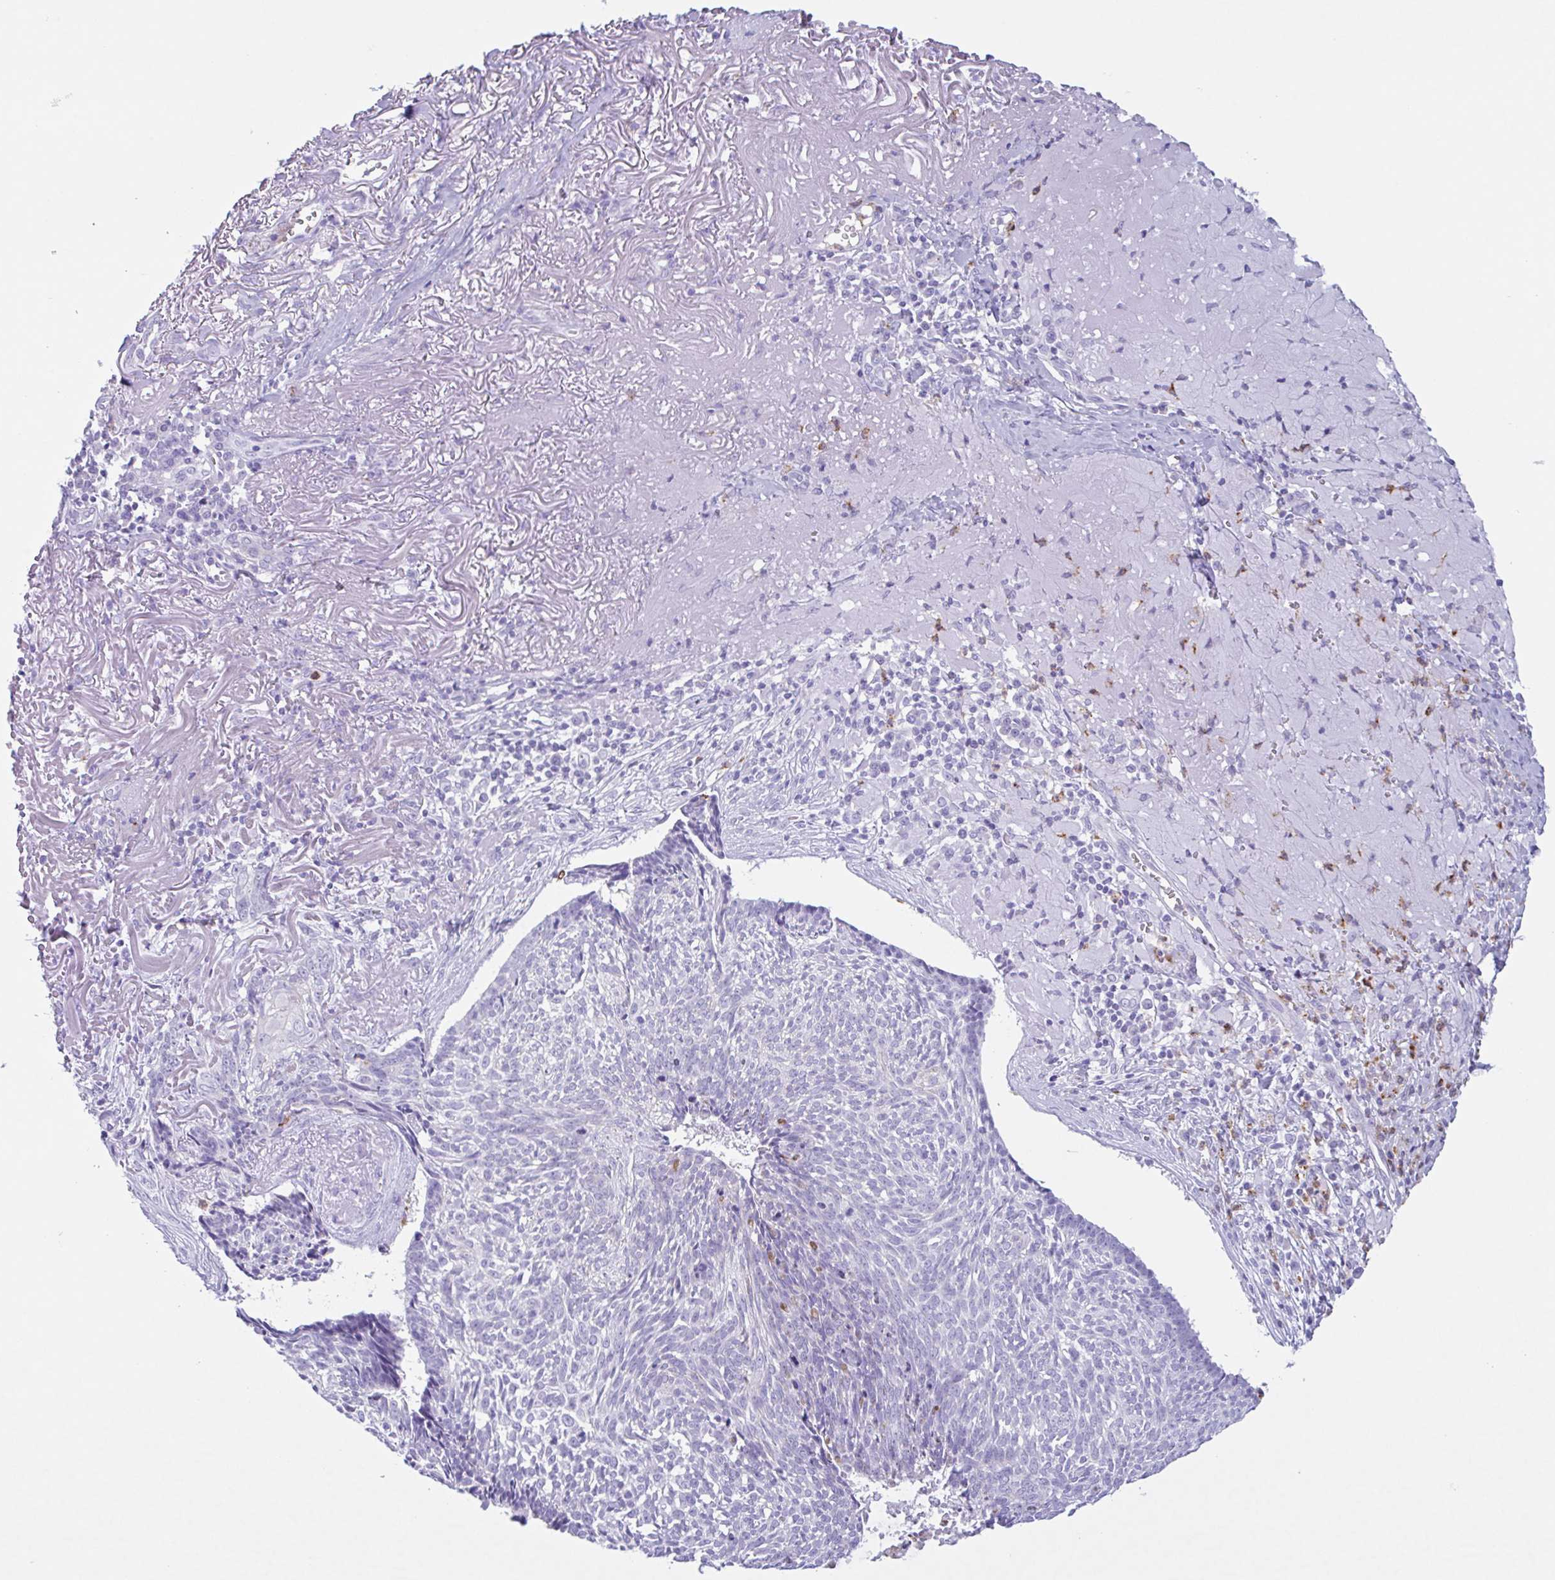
{"staining": {"intensity": "negative", "quantity": "none", "location": "none"}, "tissue": "skin cancer", "cell_type": "Tumor cells", "image_type": "cancer", "snomed": [{"axis": "morphology", "description": "Basal cell carcinoma"}, {"axis": "topography", "description": "Skin"}, {"axis": "topography", "description": "Skin of face"}], "caption": "Tumor cells are negative for brown protein staining in skin cancer.", "gene": "DTWD2", "patient": {"sex": "female", "age": 95}}